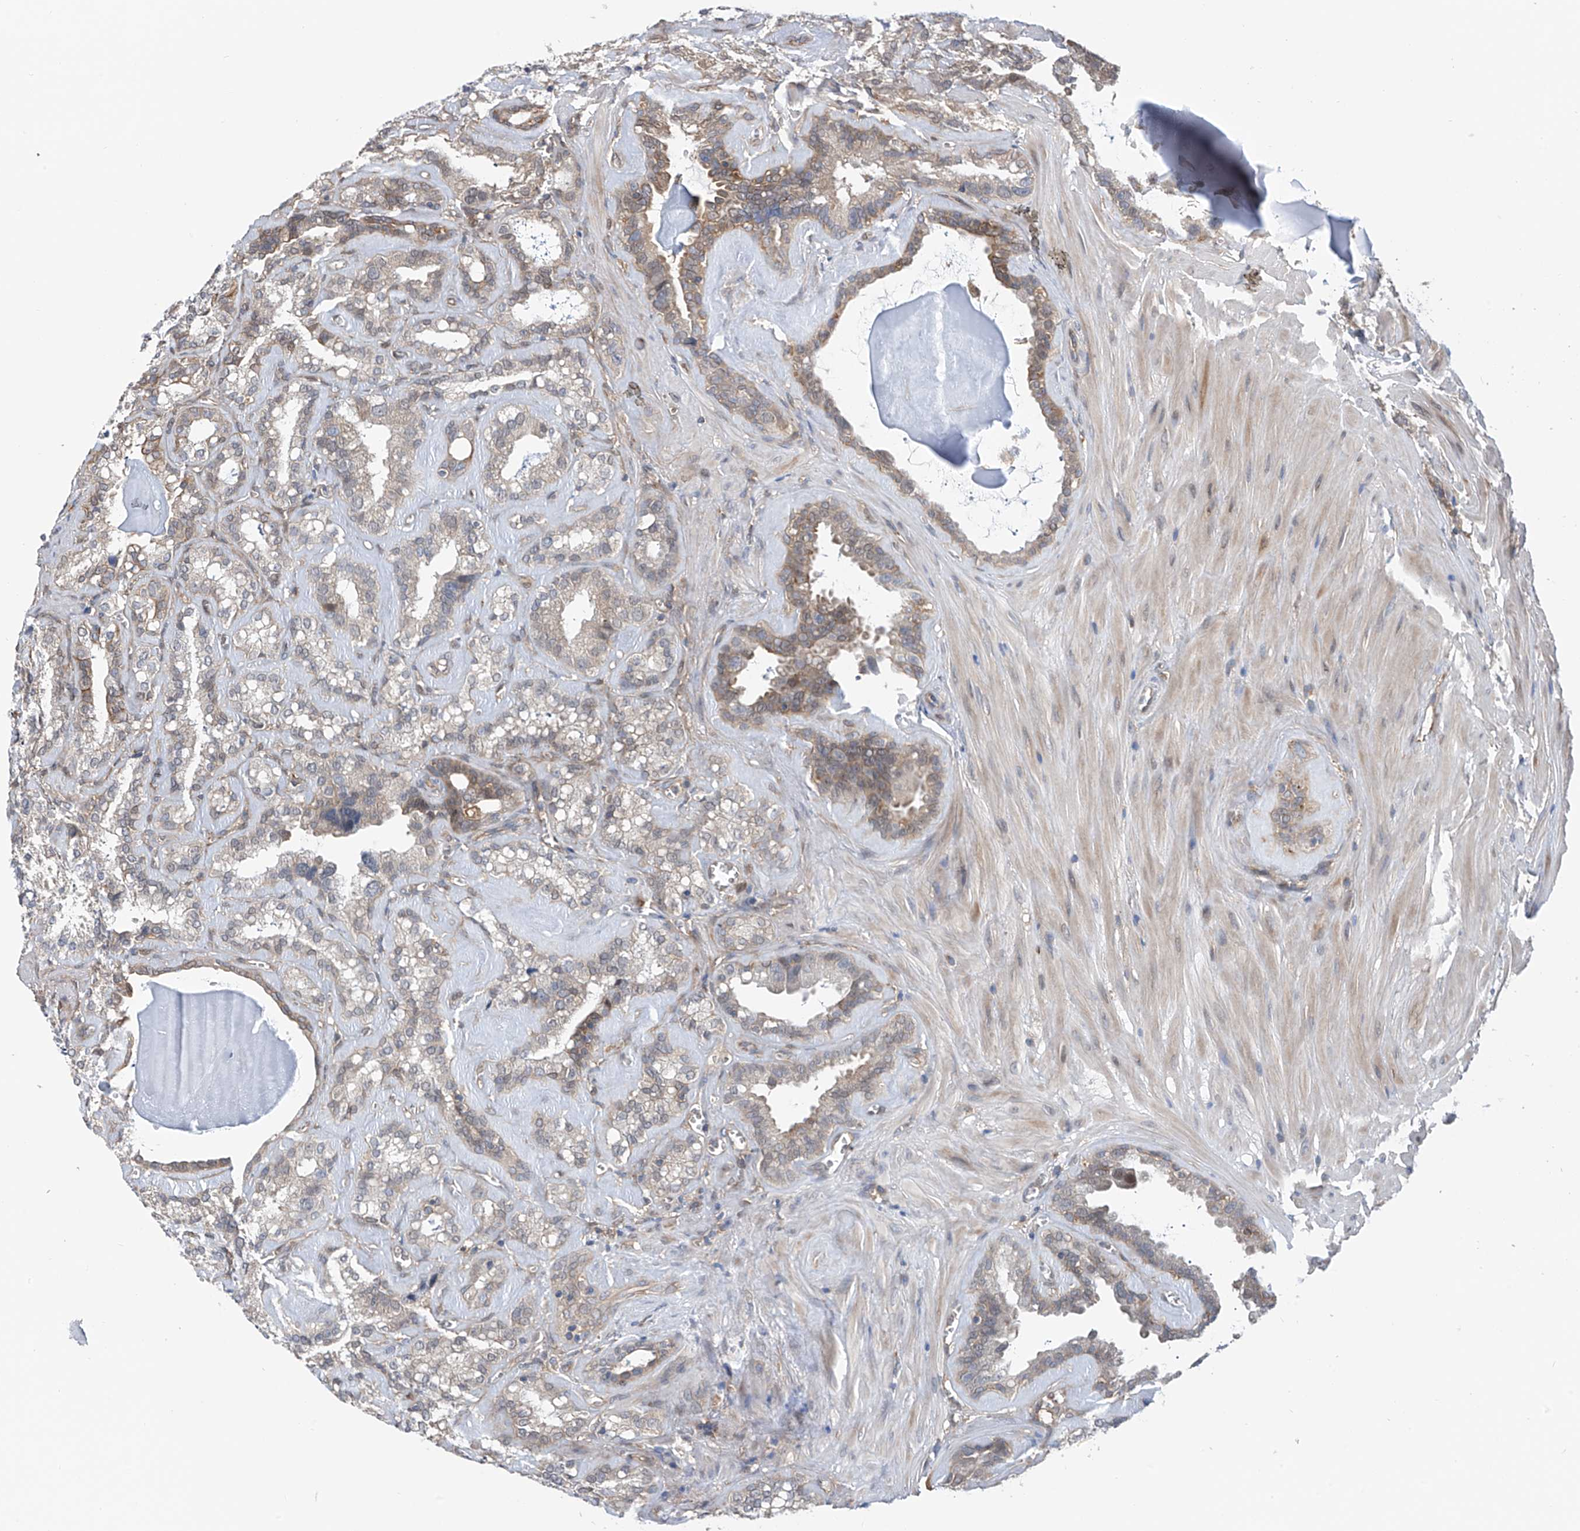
{"staining": {"intensity": "moderate", "quantity": "<25%", "location": "cytoplasmic/membranous"}, "tissue": "seminal vesicle", "cell_type": "Glandular cells", "image_type": "normal", "snomed": [{"axis": "morphology", "description": "Normal tissue, NOS"}, {"axis": "topography", "description": "Prostate"}, {"axis": "topography", "description": "Seminal veicle"}], "caption": "Benign seminal vesicle exhibits moderate cytoplasmic/membranous positivity in approximately <25% of glandular cells, visualized by immunohistochemistry.", "gene": "CHPF", "patient": {"sex": "male", "age": 59}}